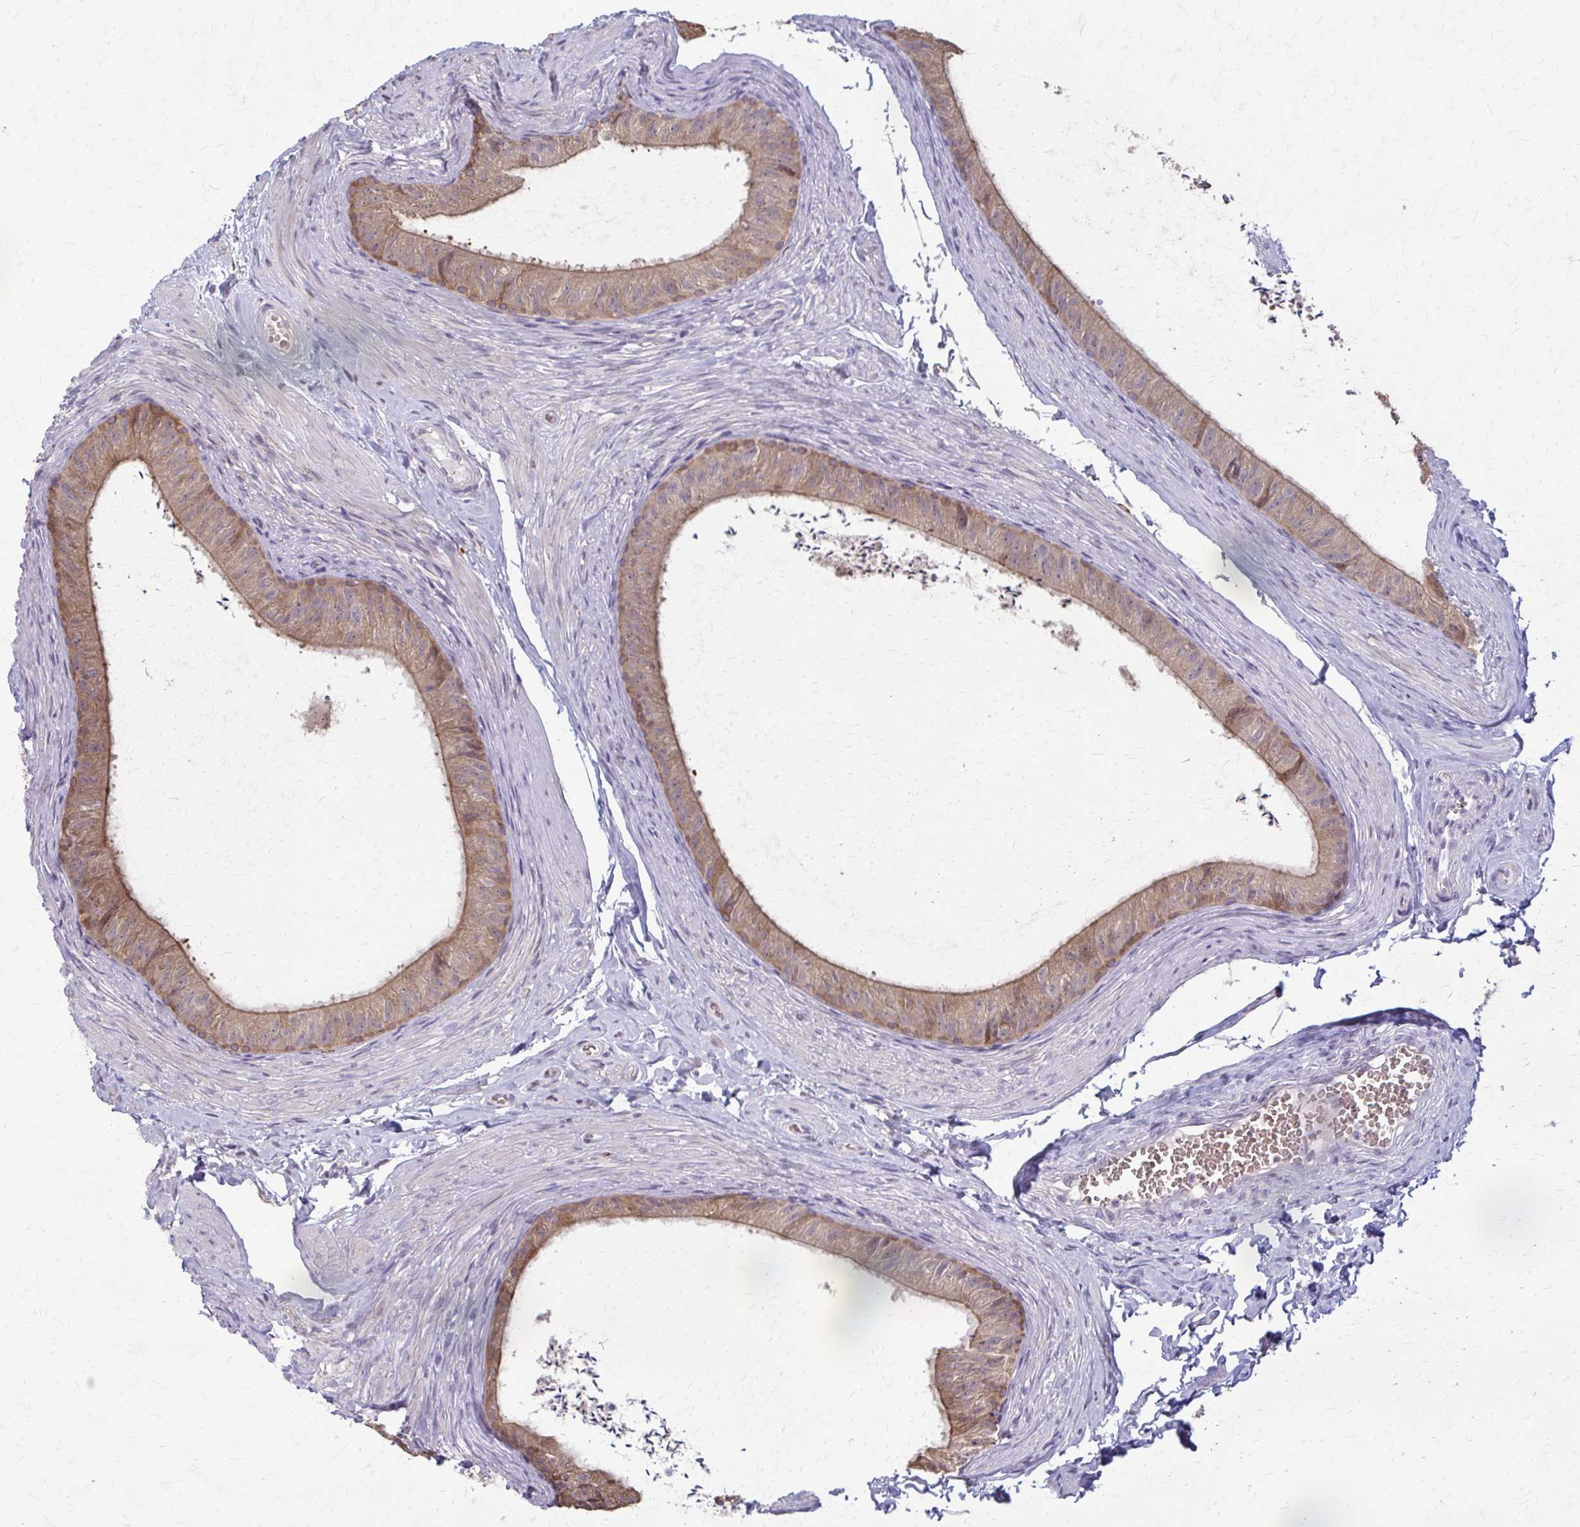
{"staining": {"intensity": "moderate", "quantity": ">75%", "location": "cytoplasmic/membranous"}, "tissue": "epididymis", "cell_type": "Glandular cells", "image_type": "normal", "snomed": [{"axis": "morphology", "description": "Normal tissue, NOS"}, {"axis": "topography", "description": "Epididymis, spermatic cord, NOS"}, {"axis": "topography", "description": "Epididymis"}, {"axis": "topography", "description": "Peripheral nerve tissue"}], "caption": "Immunohistochemistry of normal human epididymis demonstrates medium levels of moderate cytoplasmic/membranous expression in approximately >75% of glandular cells.", "gene": "ZNF34", "patient": {"sex": "male", "age": 29}}